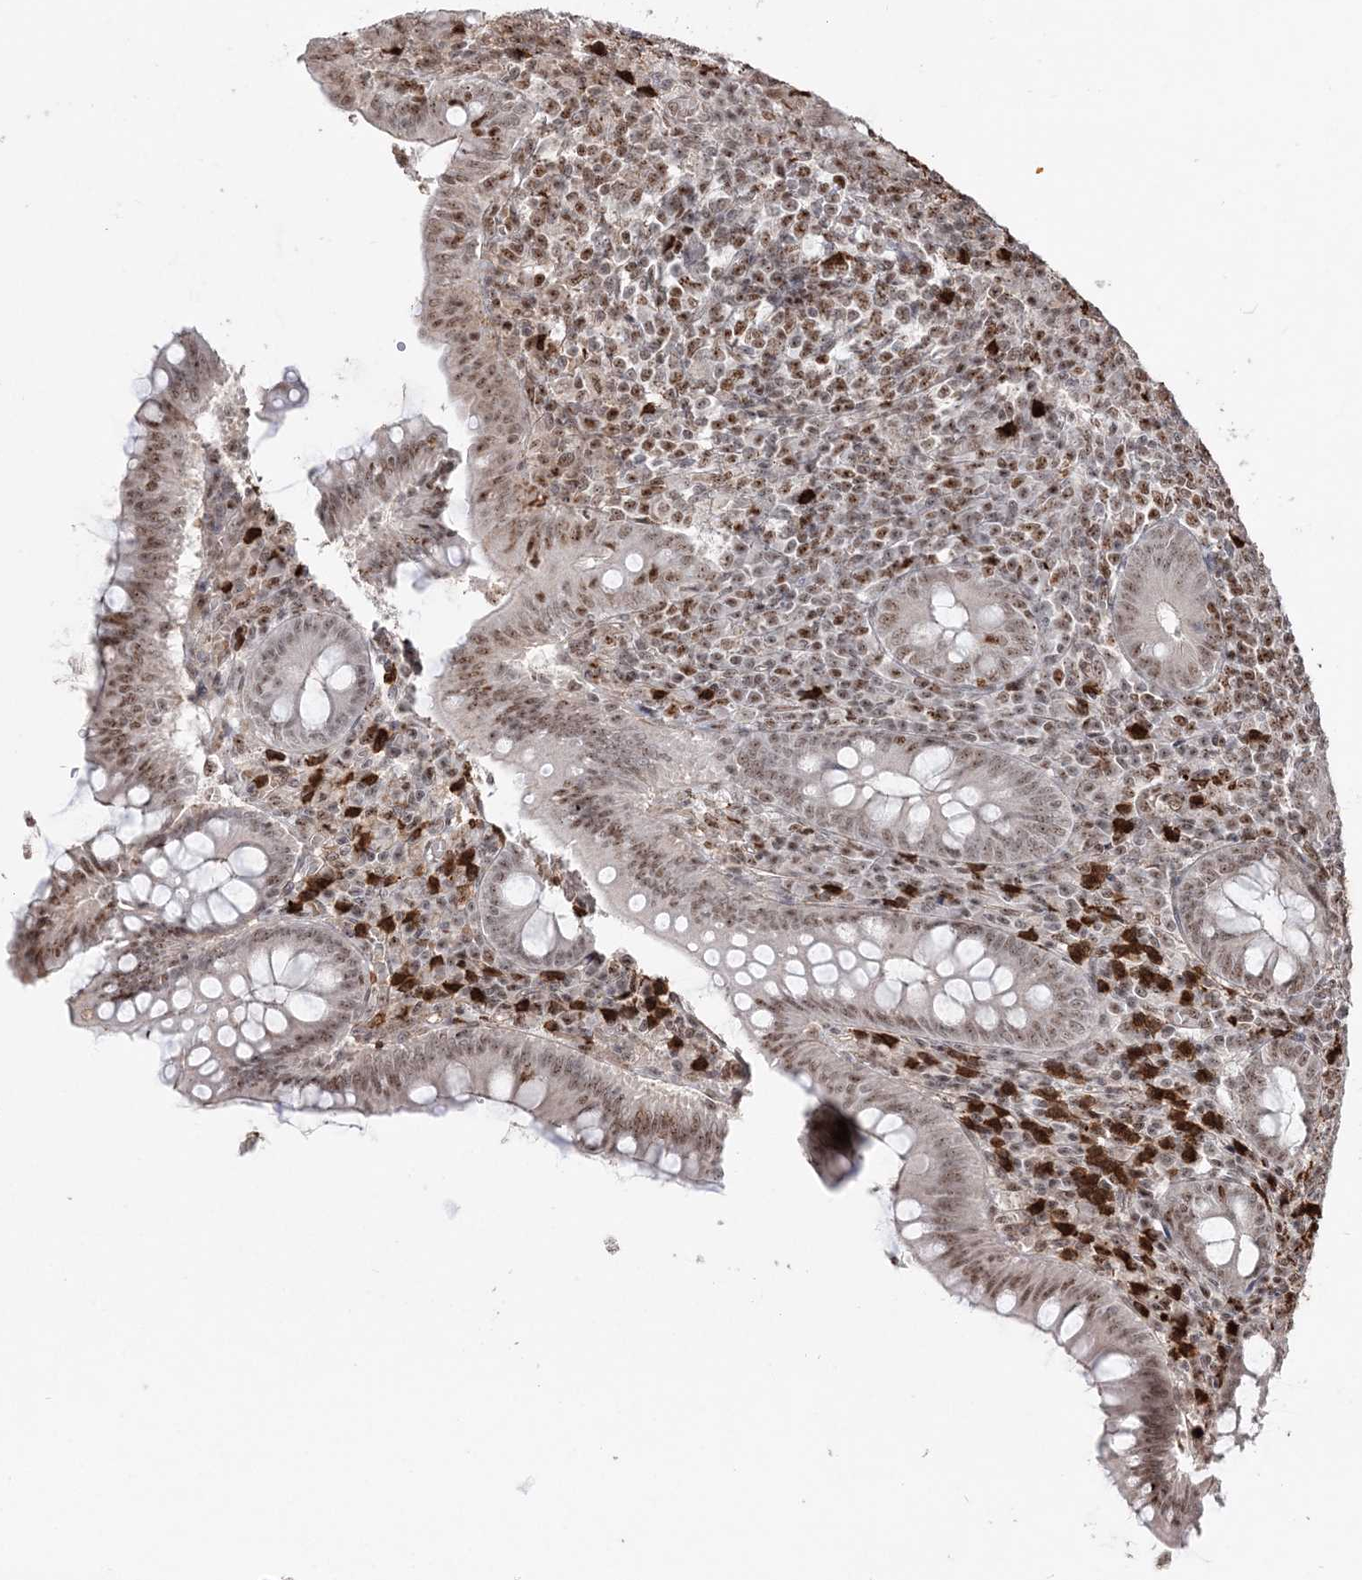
{"staining": {"intensity": "moderate", "quantity": ">75%", "location": "nuclear"}, "tissue": "appendix", "cell_type": "Glandular cells", "image_type": "normal", "snomed": [{"axis": "morphology", "description": "Normal tissue, NOS"}, {"axis": "topography", "description": "Appendix"}], "caption": "Appendix stained with IHC exhibits moderate nuclear expression in approximately >75% of glandular cells. The staining was performed using DAB (3,3'-diaminobenzidine), with brown indicating positive protein expression. Nuclei are stained blue with hematoxylin.", "gene": "RBM17", "patient": {"sex": "male", "age": 14}}